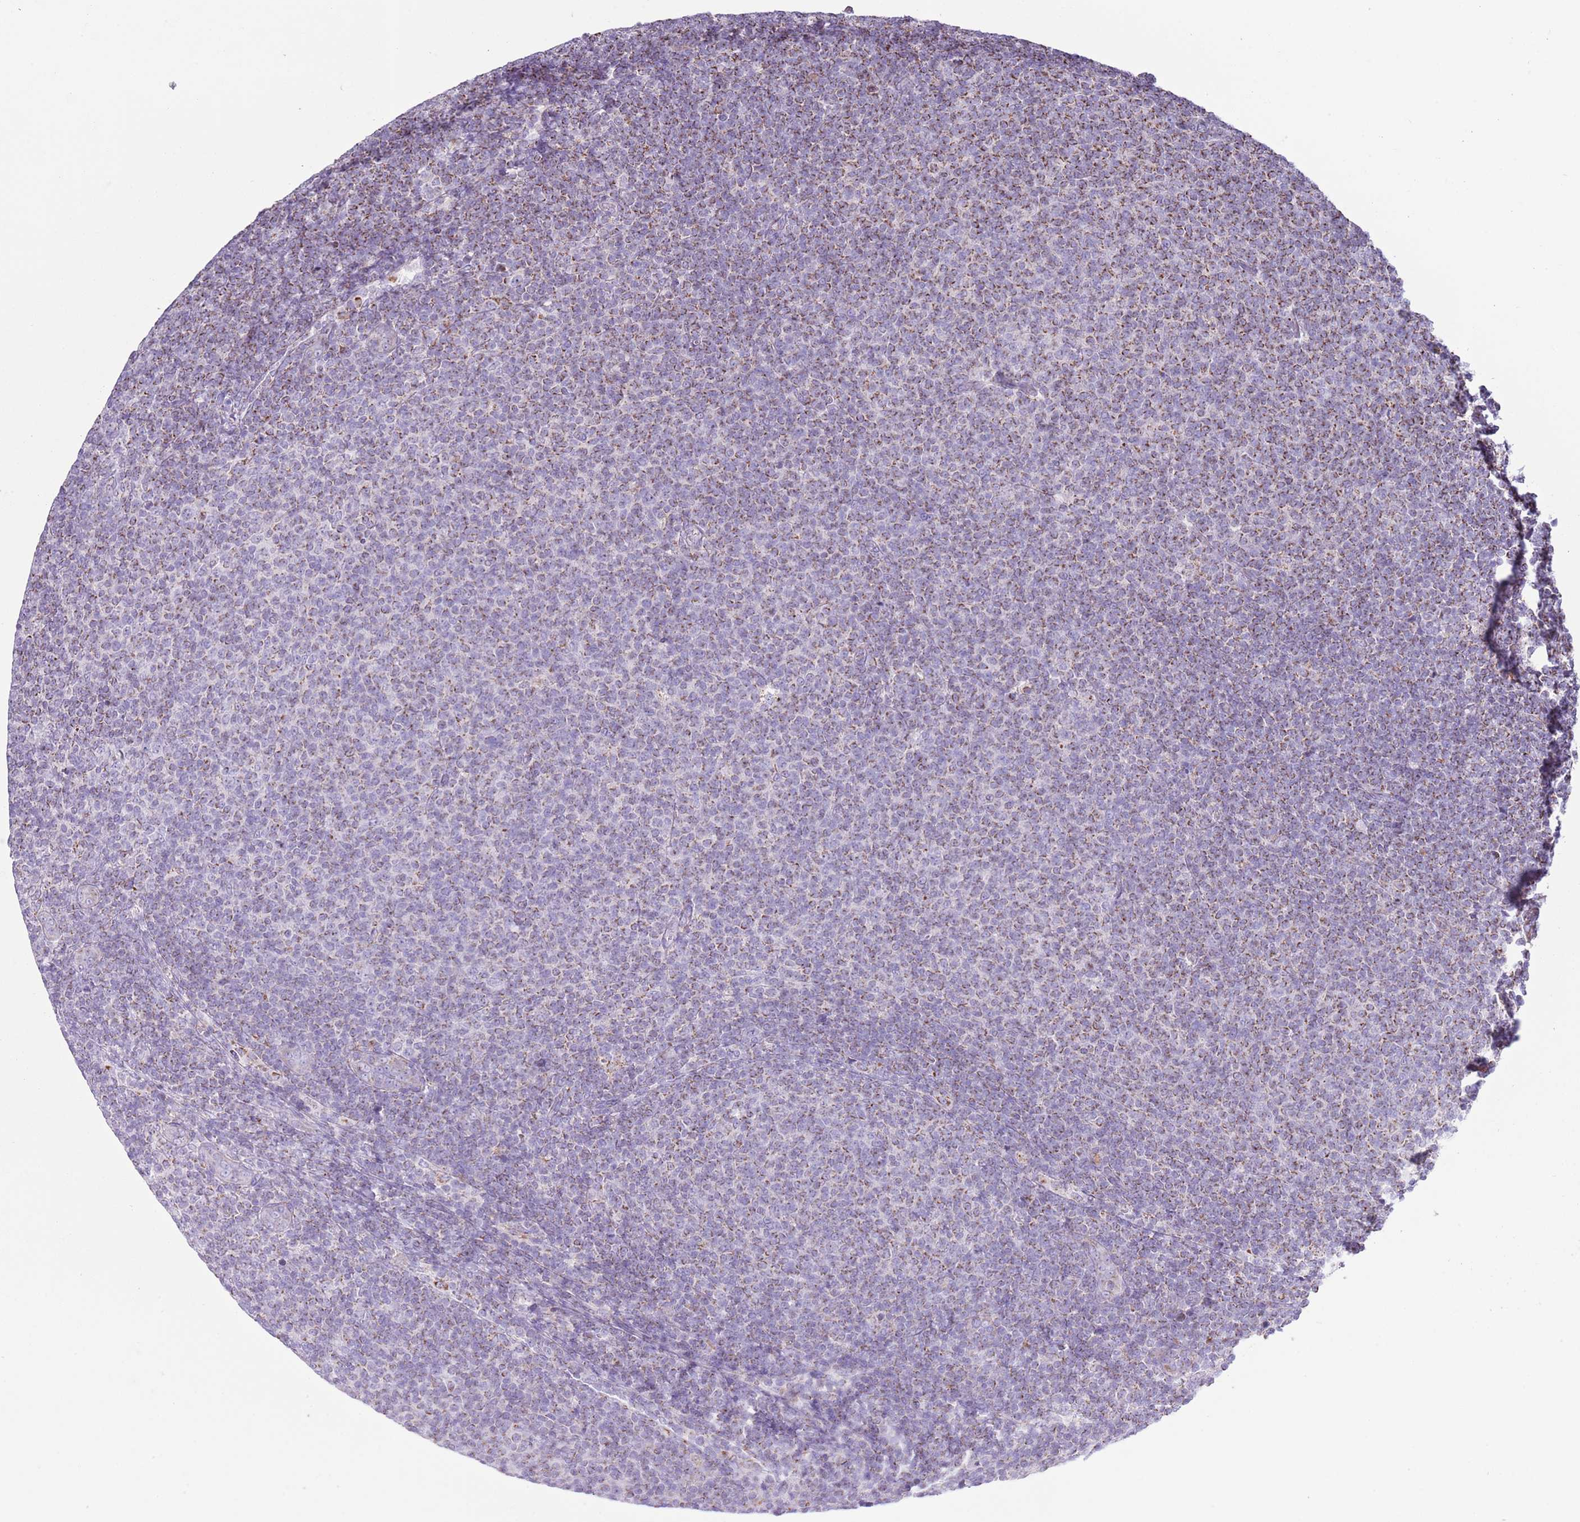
{"staining": {"intensity": "moderate", "quantity": "25%-75%", "location": "cytoplasmic/membranous"}, "tissue": "lymphoma", "cell_type": "Tumor cells", "image_type": "cancer", "snomed": [{"axis": "morphology", "description": "Malignant lymphoma, non-Hodgkin's type, Low grade"}, {"axis": "topography", "description": "Lymph node"}], "caption": "DAB immunohistochemical staining of malignant lymphoma, non-Hodgkin's type (low-grade) demonstrates moderate cytoplasmic/membranous protein expression in approximately 25%-75% of tumor cells. The protein is shown in brown color, while the nuclei are stained blue.", "gene": "ATP6V1B1", "patient": {"sex": "male", "age": 66}}